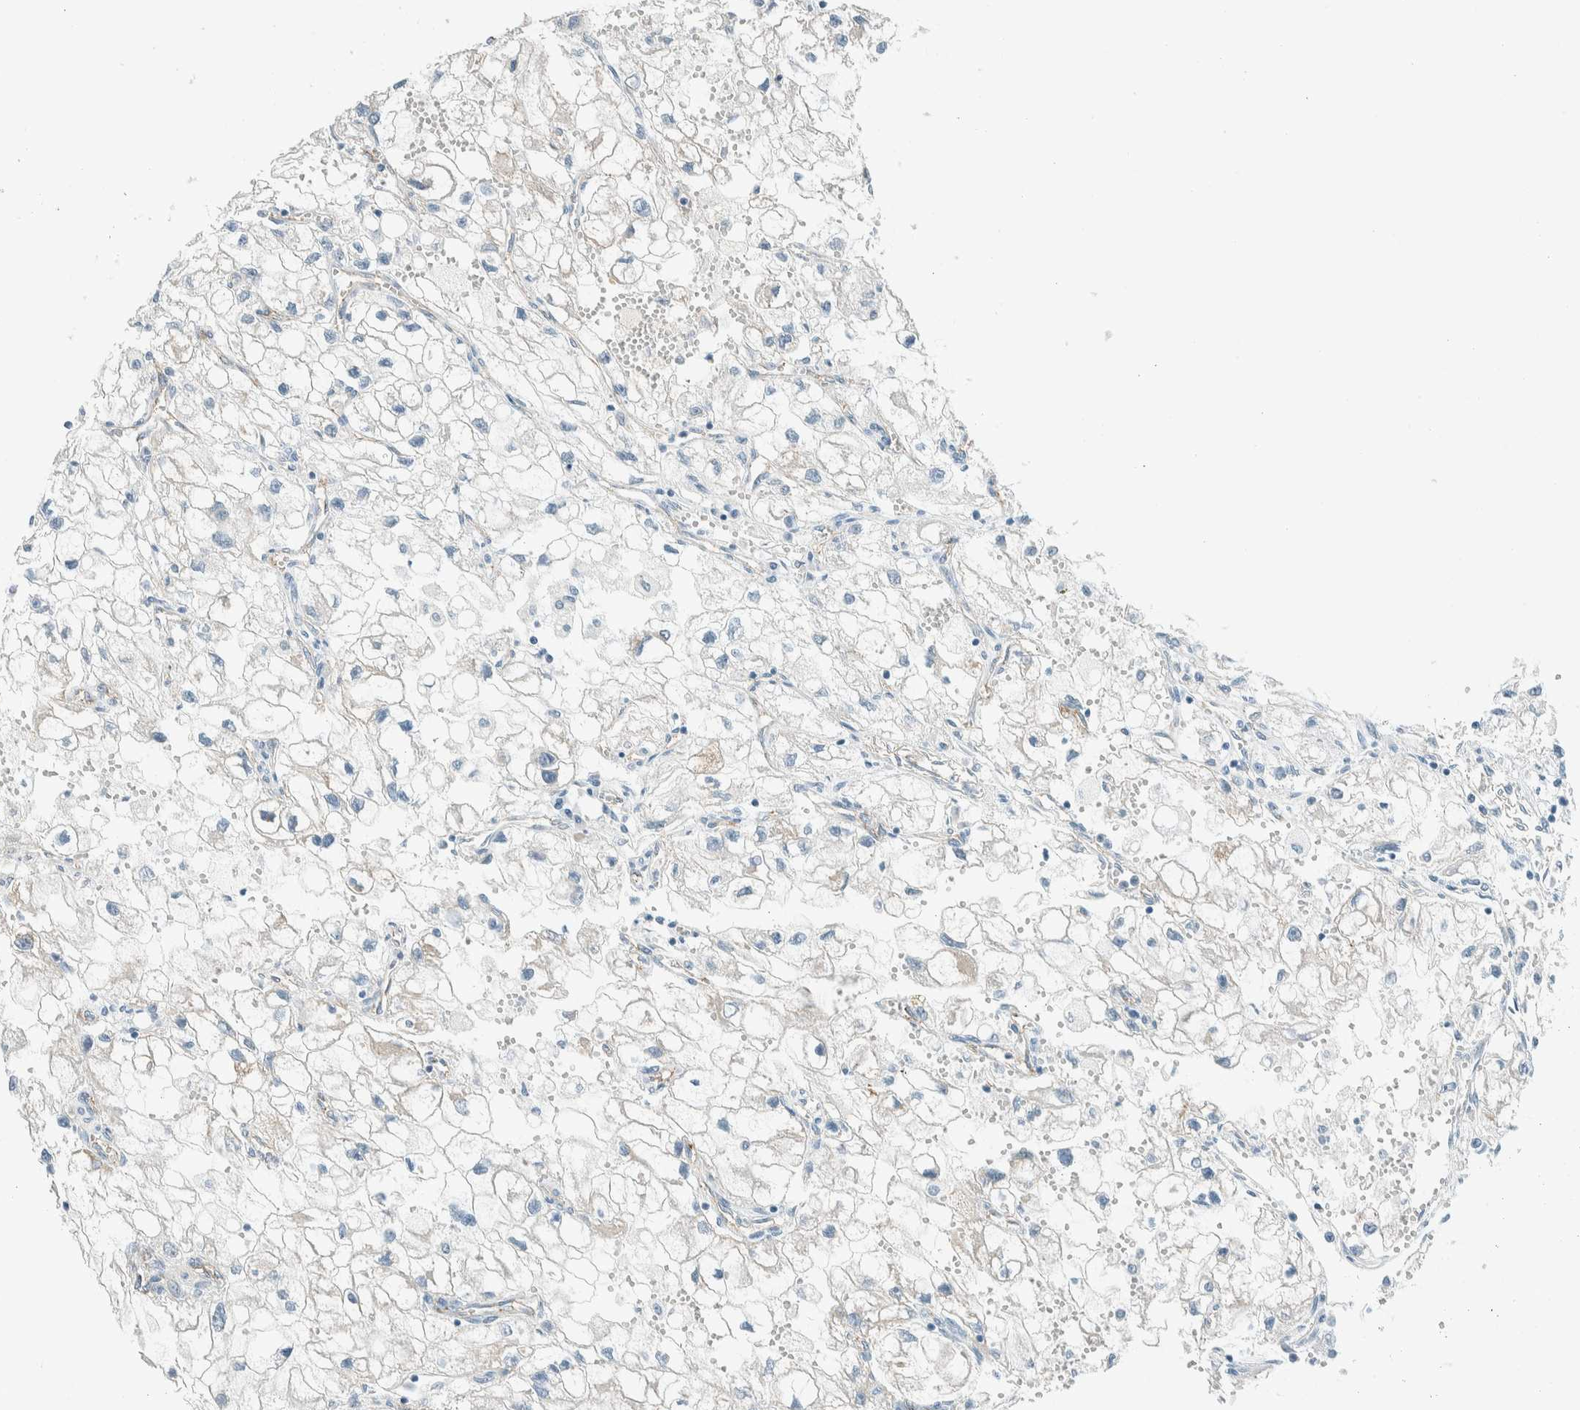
{"staining": {"intensity": "negative", "quantity": "none", "location": "none"}, "tissue": "renal cancer", "cell_type": "Tumor cells", "image_type": "cancer", "snomed": [{"axis": "morphology", "description": "Adenocarcinoma, NOS"}, {"axis": "topography", "description": "Kidney"}], "caption": "Immunohistochemistry of renal cancer (adenocarcinoma) exhibits no staining in tumor cells.", "gene": "SLFN12", "patient": {"sex": "female", "age": 70}}